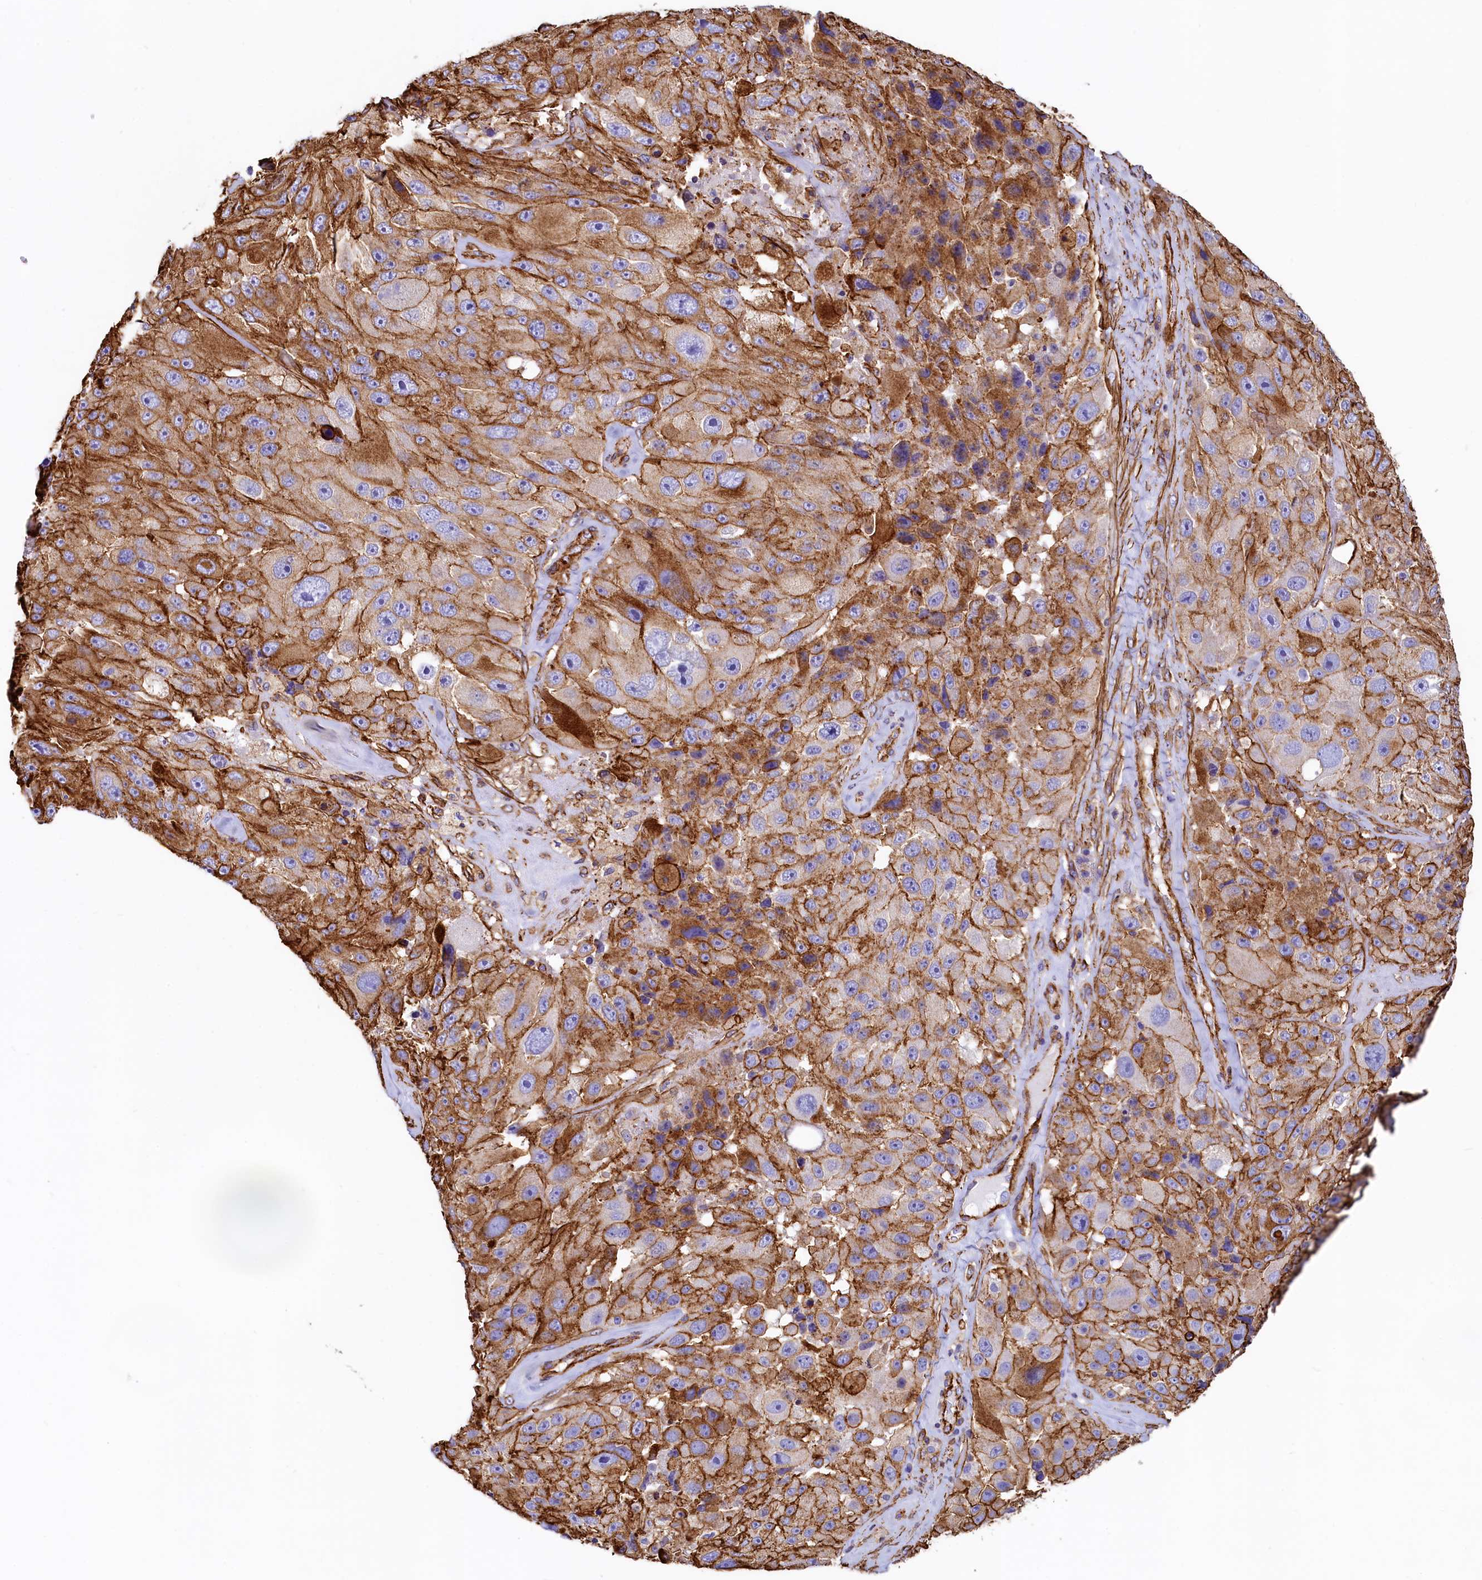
{"staining": {"intensity": "strong", "quantity": ">75%", "location": "cytoplasmic/membranous"}, "tissue": "melanoma", "cell_type": "Tumor cells", "image_type": "cancer", "snomed": [{"axis": "morphology", "description": "Malignant melanoma, Metastatic site"}, {"axis": "topography", "description": "Lymph node"}], "caption": "Melanoma stained with IHC displays strong cytoplasmic/membranous expression in approximately >75% of tumor cells.", "gene": "THBS1", "patient": {"sex": "male", "age": 62}}